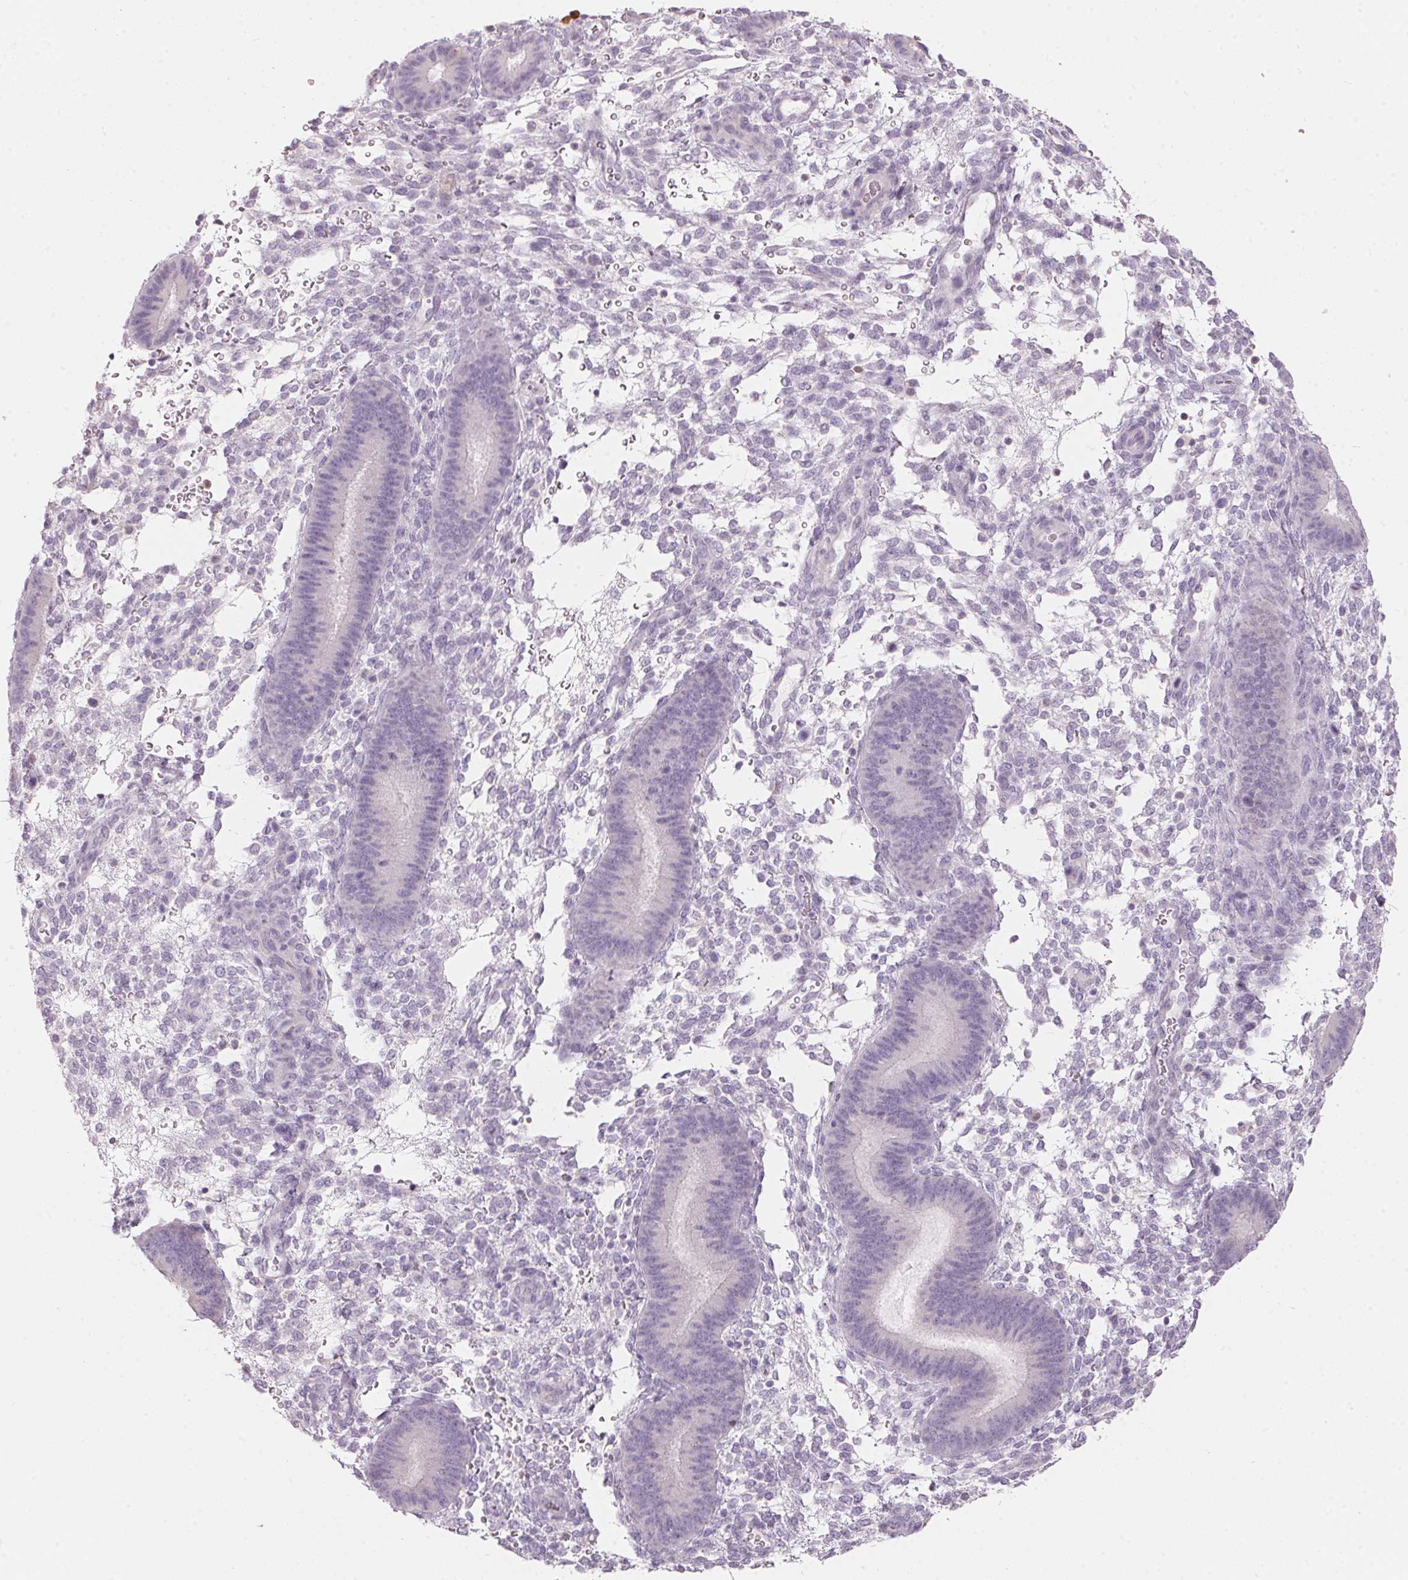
{"staining": {"intensity": "negative", "quantity": "none", "location": "none"}, "tissue": "endometrium", "cell_type": "Cells in endometrial stroma", "image_type": "normal", "snomed": [{"axis": "morphology", "description": "Normal tissue, NOS"}, {"axis": "topography", "description": "Endometrium"}], "caption": "Immunohistochemical staining of unremarkable human endometrium shows no significant expression in cells in endometrial stroma. The staining was performed using DAB to visualize the protein expression in brown, while the nuclei were stained in blue with hematoxylin (Magnification: 20x).", "gene": "SERPINB1", "patient": {"sex": "female", "age": 39}}